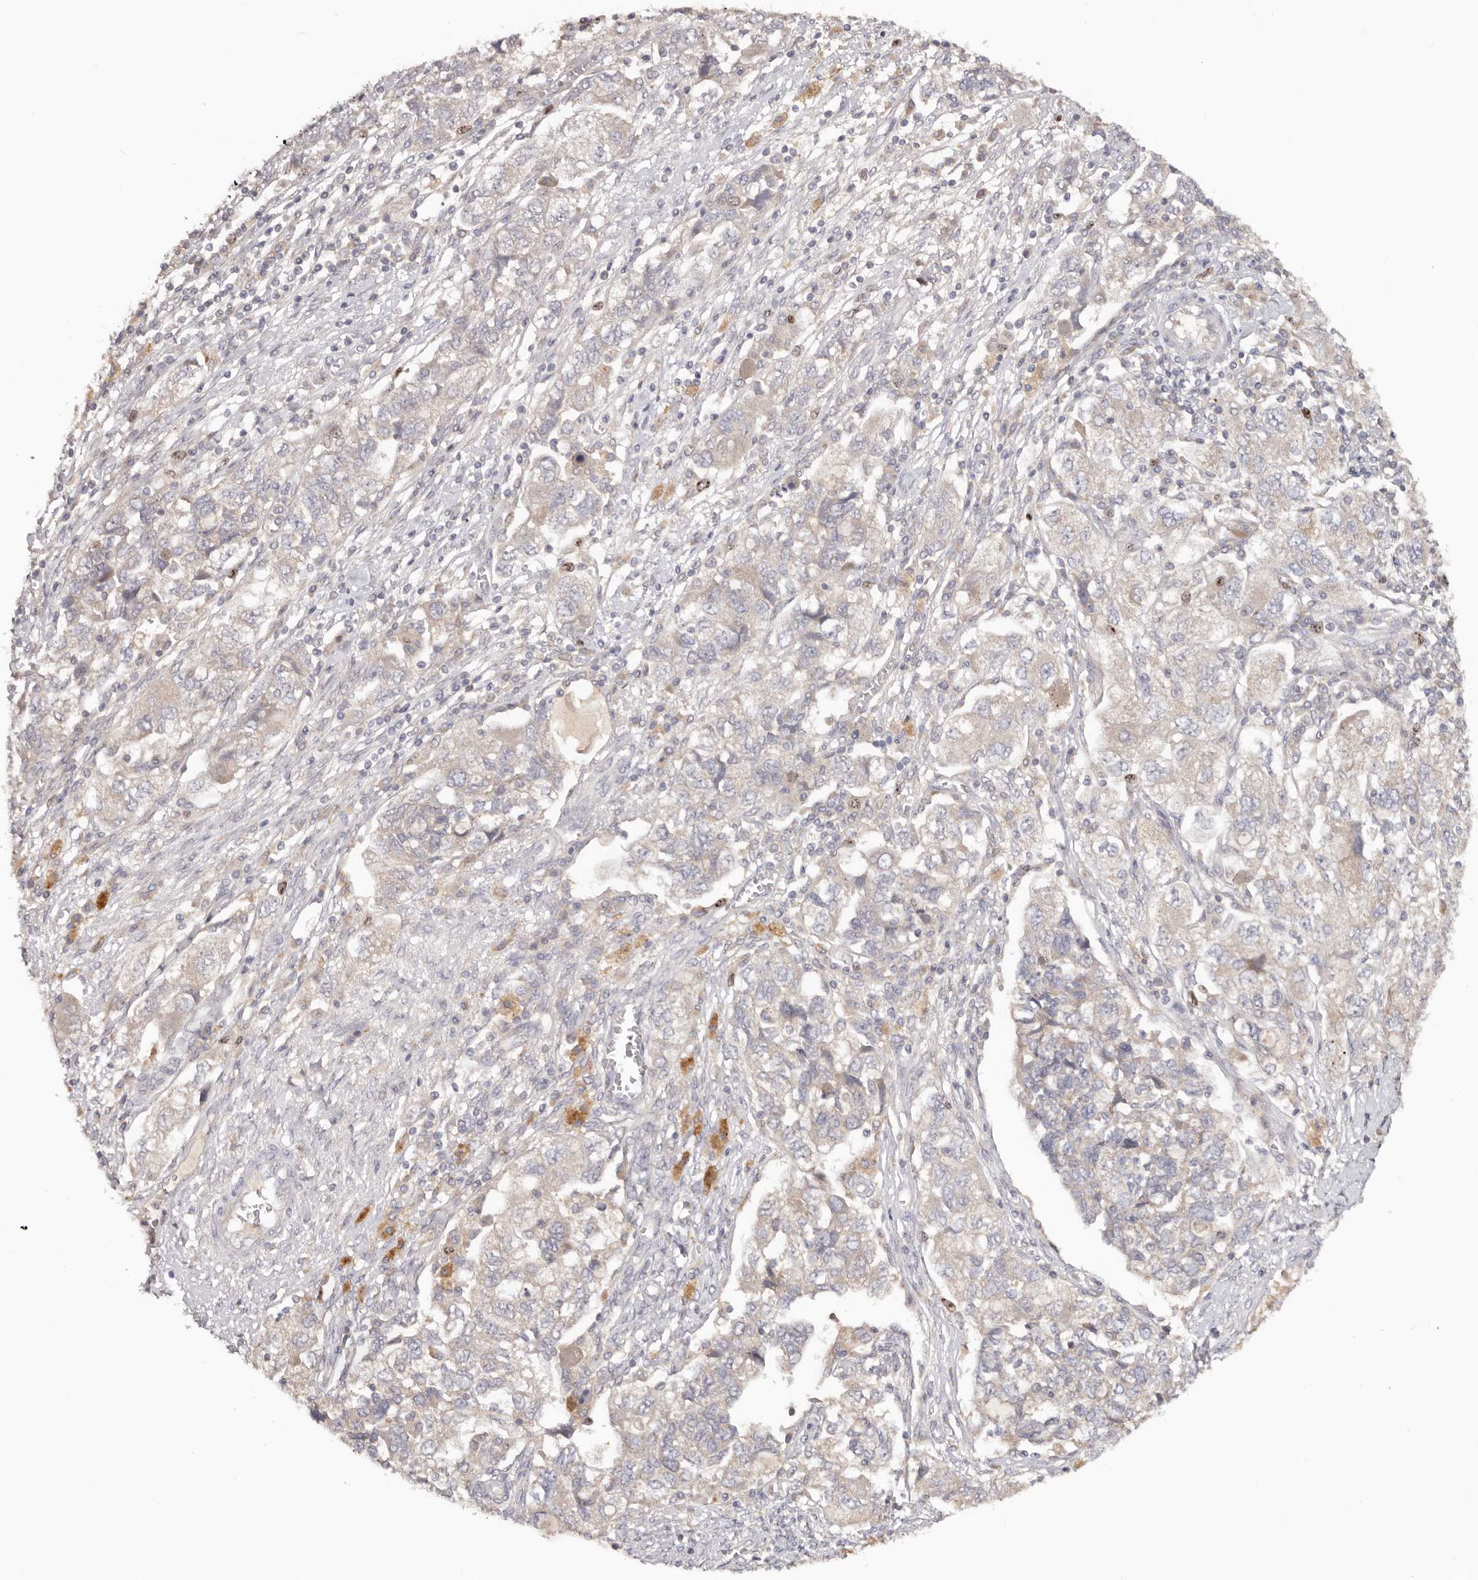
{"staining": {"intensity": "moderate", "quantity": "<25%", "location": "nuclear"}, "tissue": "ovarian cancer", "cell_type": "Tumor cells", "image_type": "cancer", "snomed": [{"axis": "morphology", "description": "Carcinoma, NOS"}, {"axis": "morphology", "description": "Cystadenocarcinoma, serous, NOS"}, {"axis": "topography", "description": "Ovary"}], "caption": "Immunohistochemical staining of carcinoma (ovarian) demonstrates moderate nuclear protein expression in approximately <25% of tumor cells.", "gene": "CCDC190", "patient": {"sex": "female", "age": 69}}